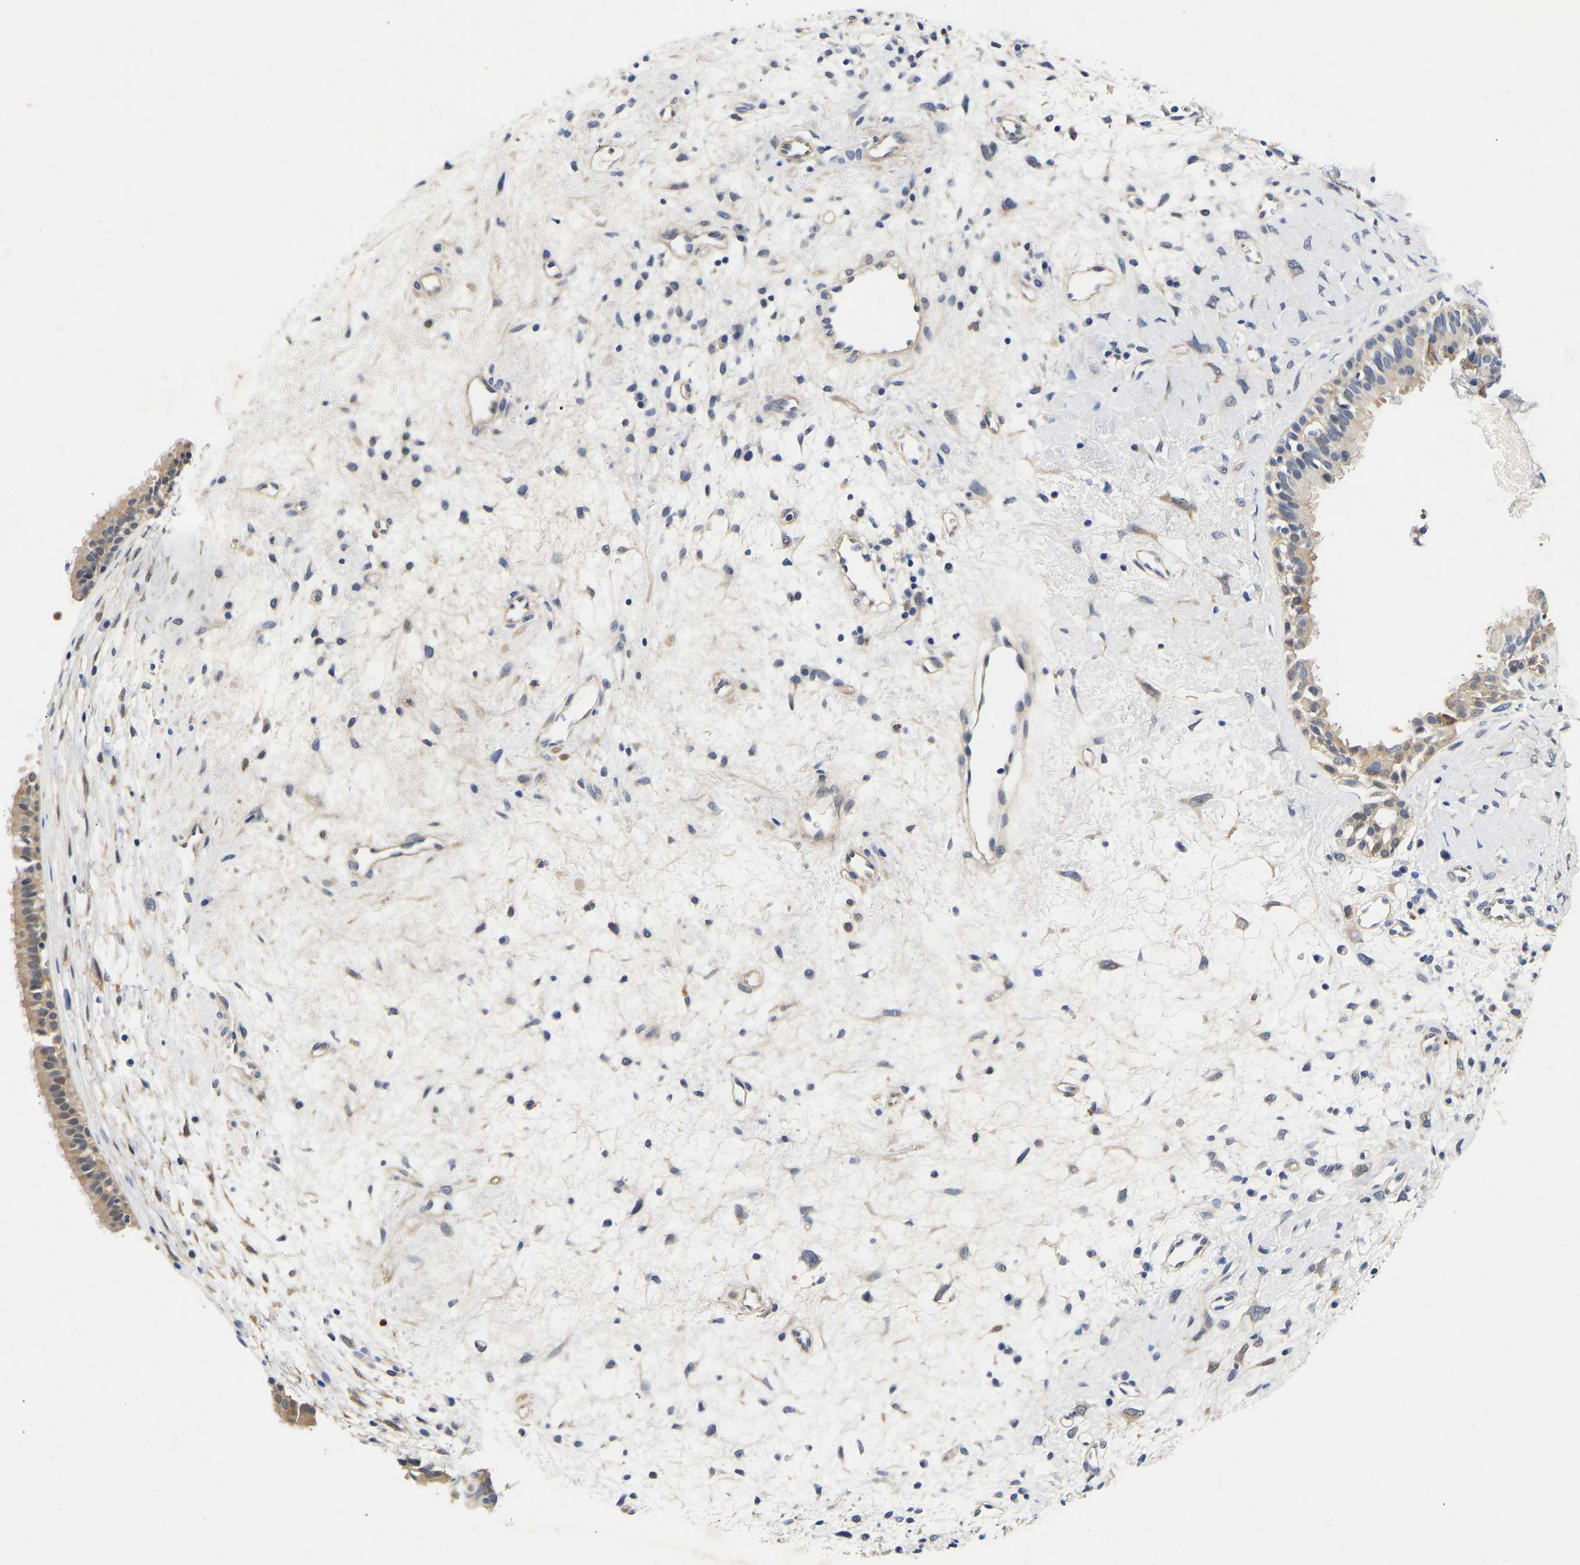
{"staining": {"intensity": "weak", "quantity": ">75%", "location": "cytoplasmic/membranous"}, "tissue": "nasopharynx", "cell_type": "Respiratory epithelial cells", "image_type": "normal", "snomed": [{"axis": "morphology", "description": "Normal tissue, NOS"}, {"axis": "topography", "description": "Nasopharynx"}], "caption": "The micrograph displays staining of normal nasopharynx, revealing weak cytoplasmic/membranous protein positivity (brown color) within respiratory epithelial cells. (Brightfield microscopy of DAB IHC at high magnification).", "gene": "CCDC6", "patient": {"sex": "male", "age": 22}}